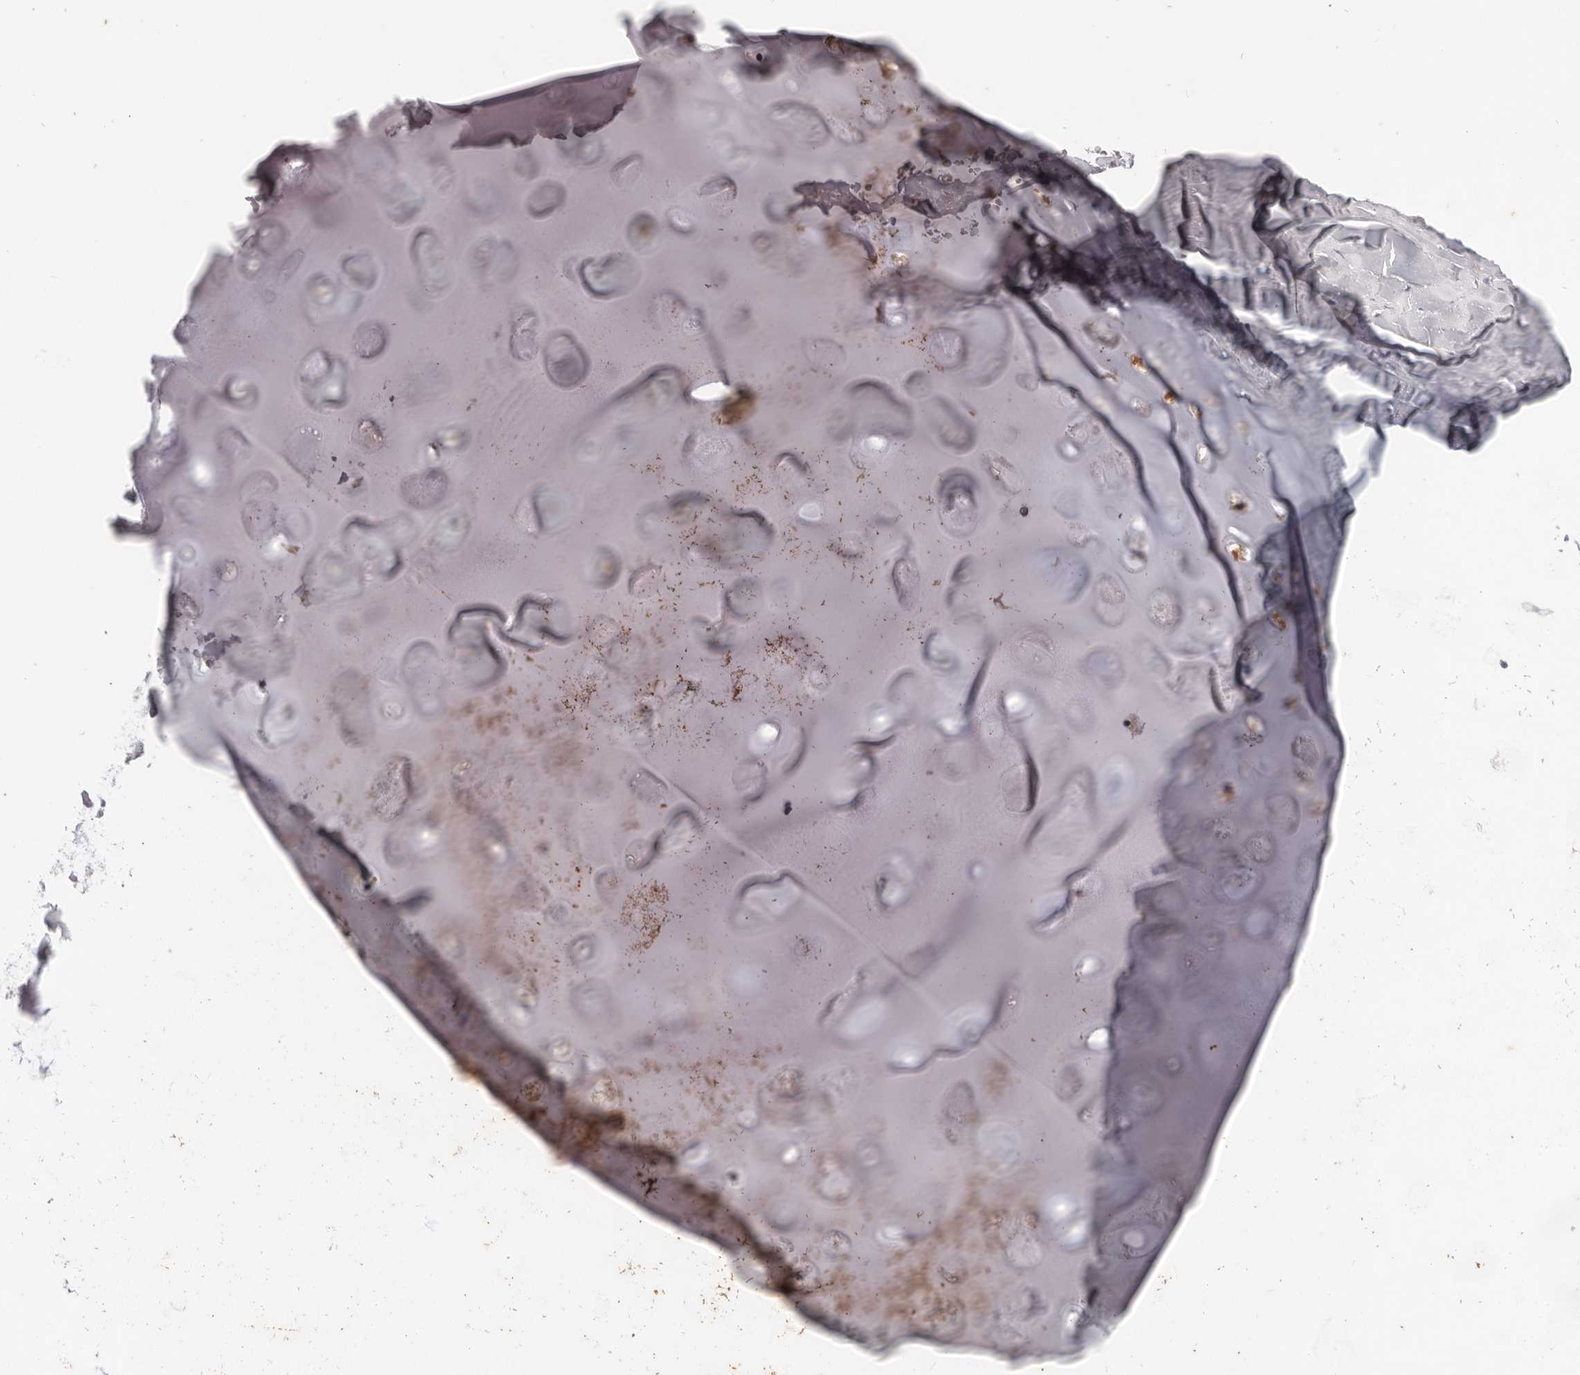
{"staining": {"intensity": "negative", "quantity": "none", "location": "none"}, "tissue": "adipose tissue", "cell_type": "Adipocytes", "image_type": "normal", "snomed": [{"axis": "morphology", "description": "Normal tissue, NOS"}, {"axis": "topography", "description": "Cartilage tissue"}], "caption": "High power microscopy photomicrograph of an IHC photomicrograph of unremarkable adipose tissue, revealing no significant expression in adipocytes. Brightfield microscopy of immunohistochemistry (IHC) stained with DAB (3,3'-diaminobenzidine) (brown) and hematoxylin (blue), captured at high magnification.", "gene": "WDR77", "patient": {"sex": "female", "age": 63}}